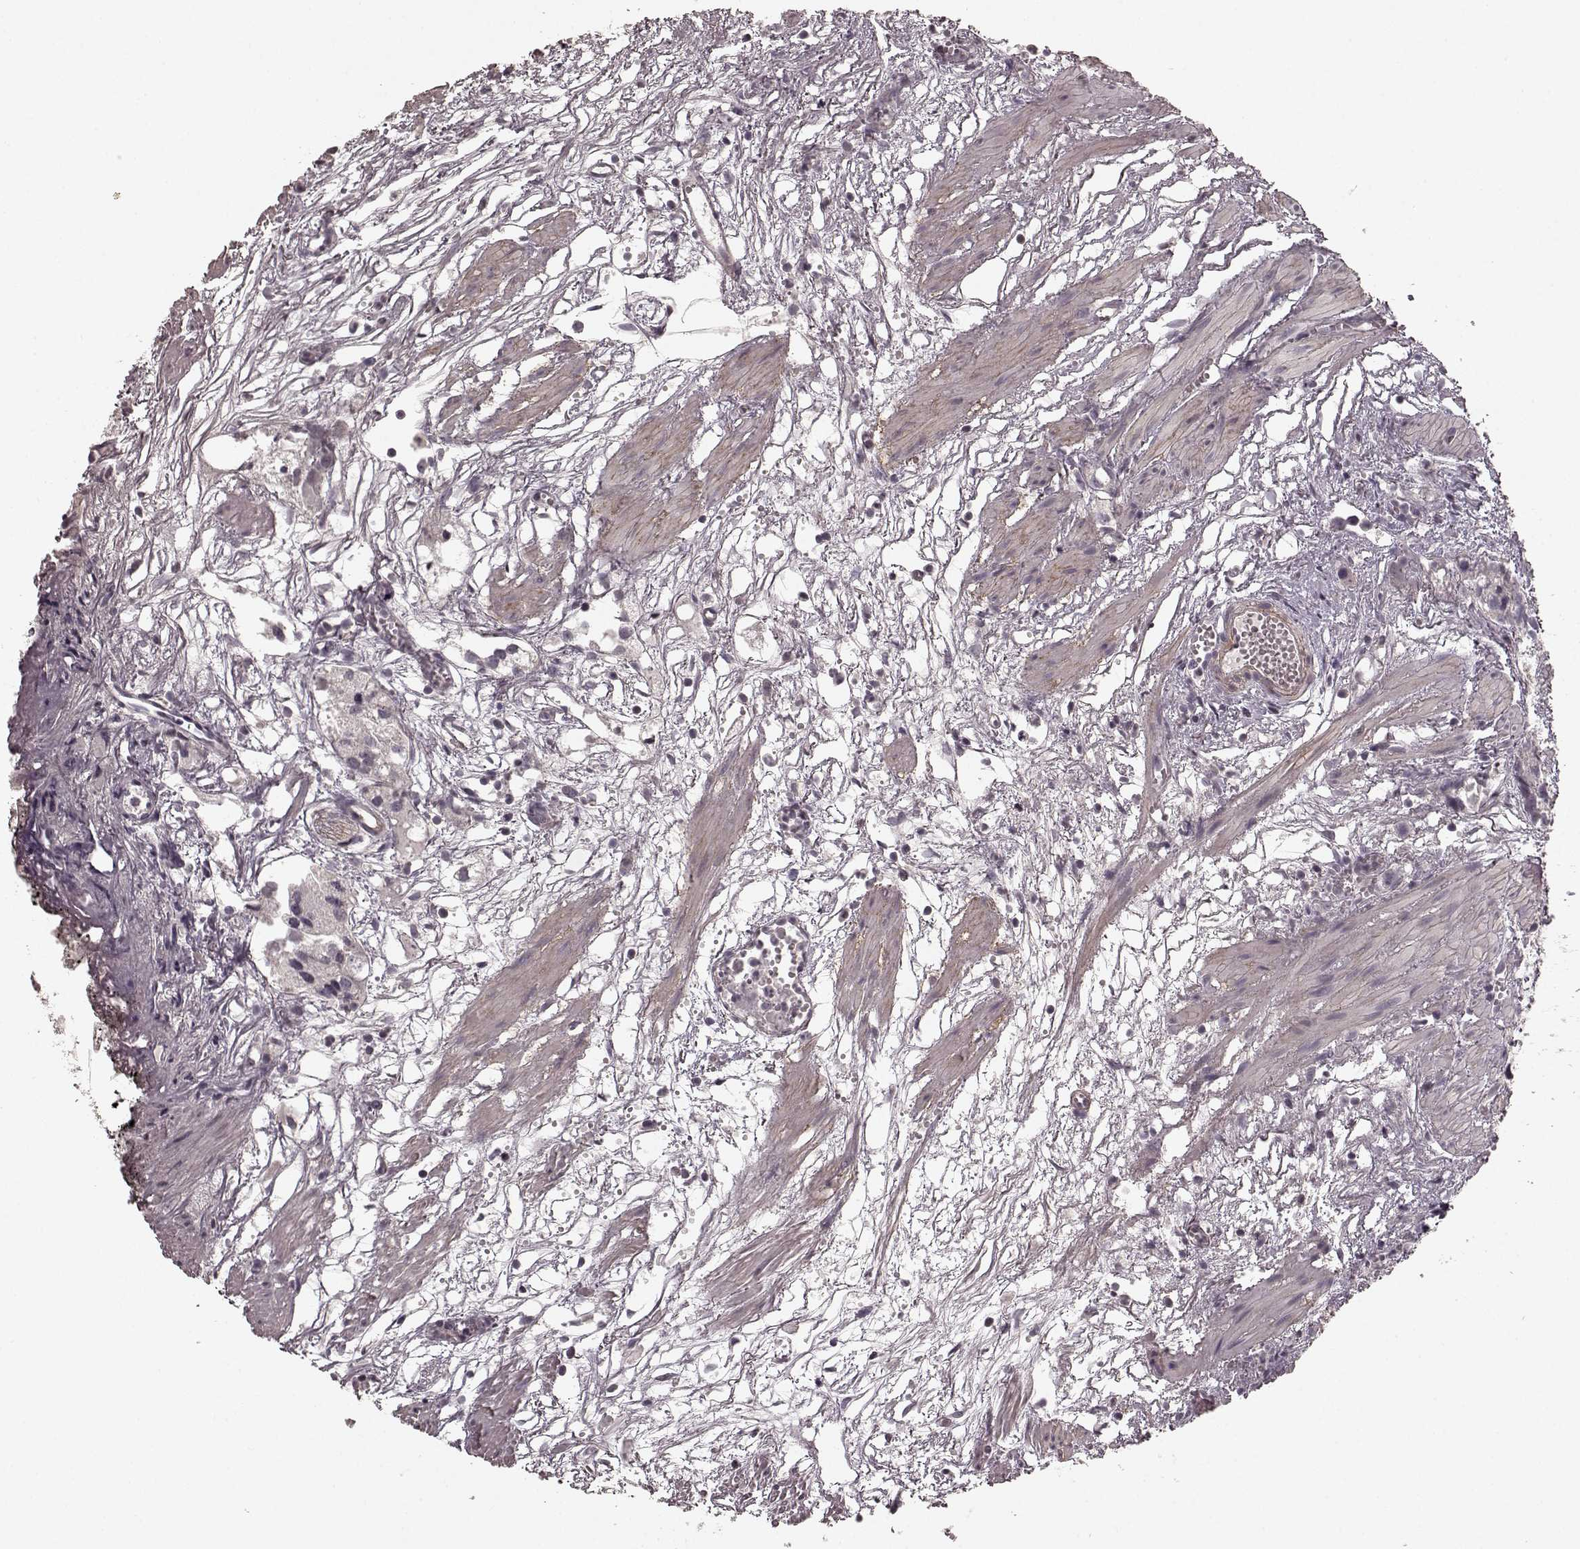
{"staining": {"intensity": "negative", "quantity": "none", "location": "none"}, "tissue": "prostate cancer", "cell_type": "Tumor cells", "image_type": "cancer", "snomed": [{"axis": "morphology", "description": "Adenocarcinoma, High grade"}, {"axis": "topography", "description": "Prostate"}], "caption": "This photomicrograph is of prostate cancer stained with immunohistochemistry to label a protein in brown with the nuclei are counter-stained blue. There is no positivity in tumor cells. (Brightfield microscopy of DAB (3,3'-diaminobenzidine) immunohistochemistry at high magnification).", "gene": "PRKCE", "patient": {"sex": "male", "age": 68}}